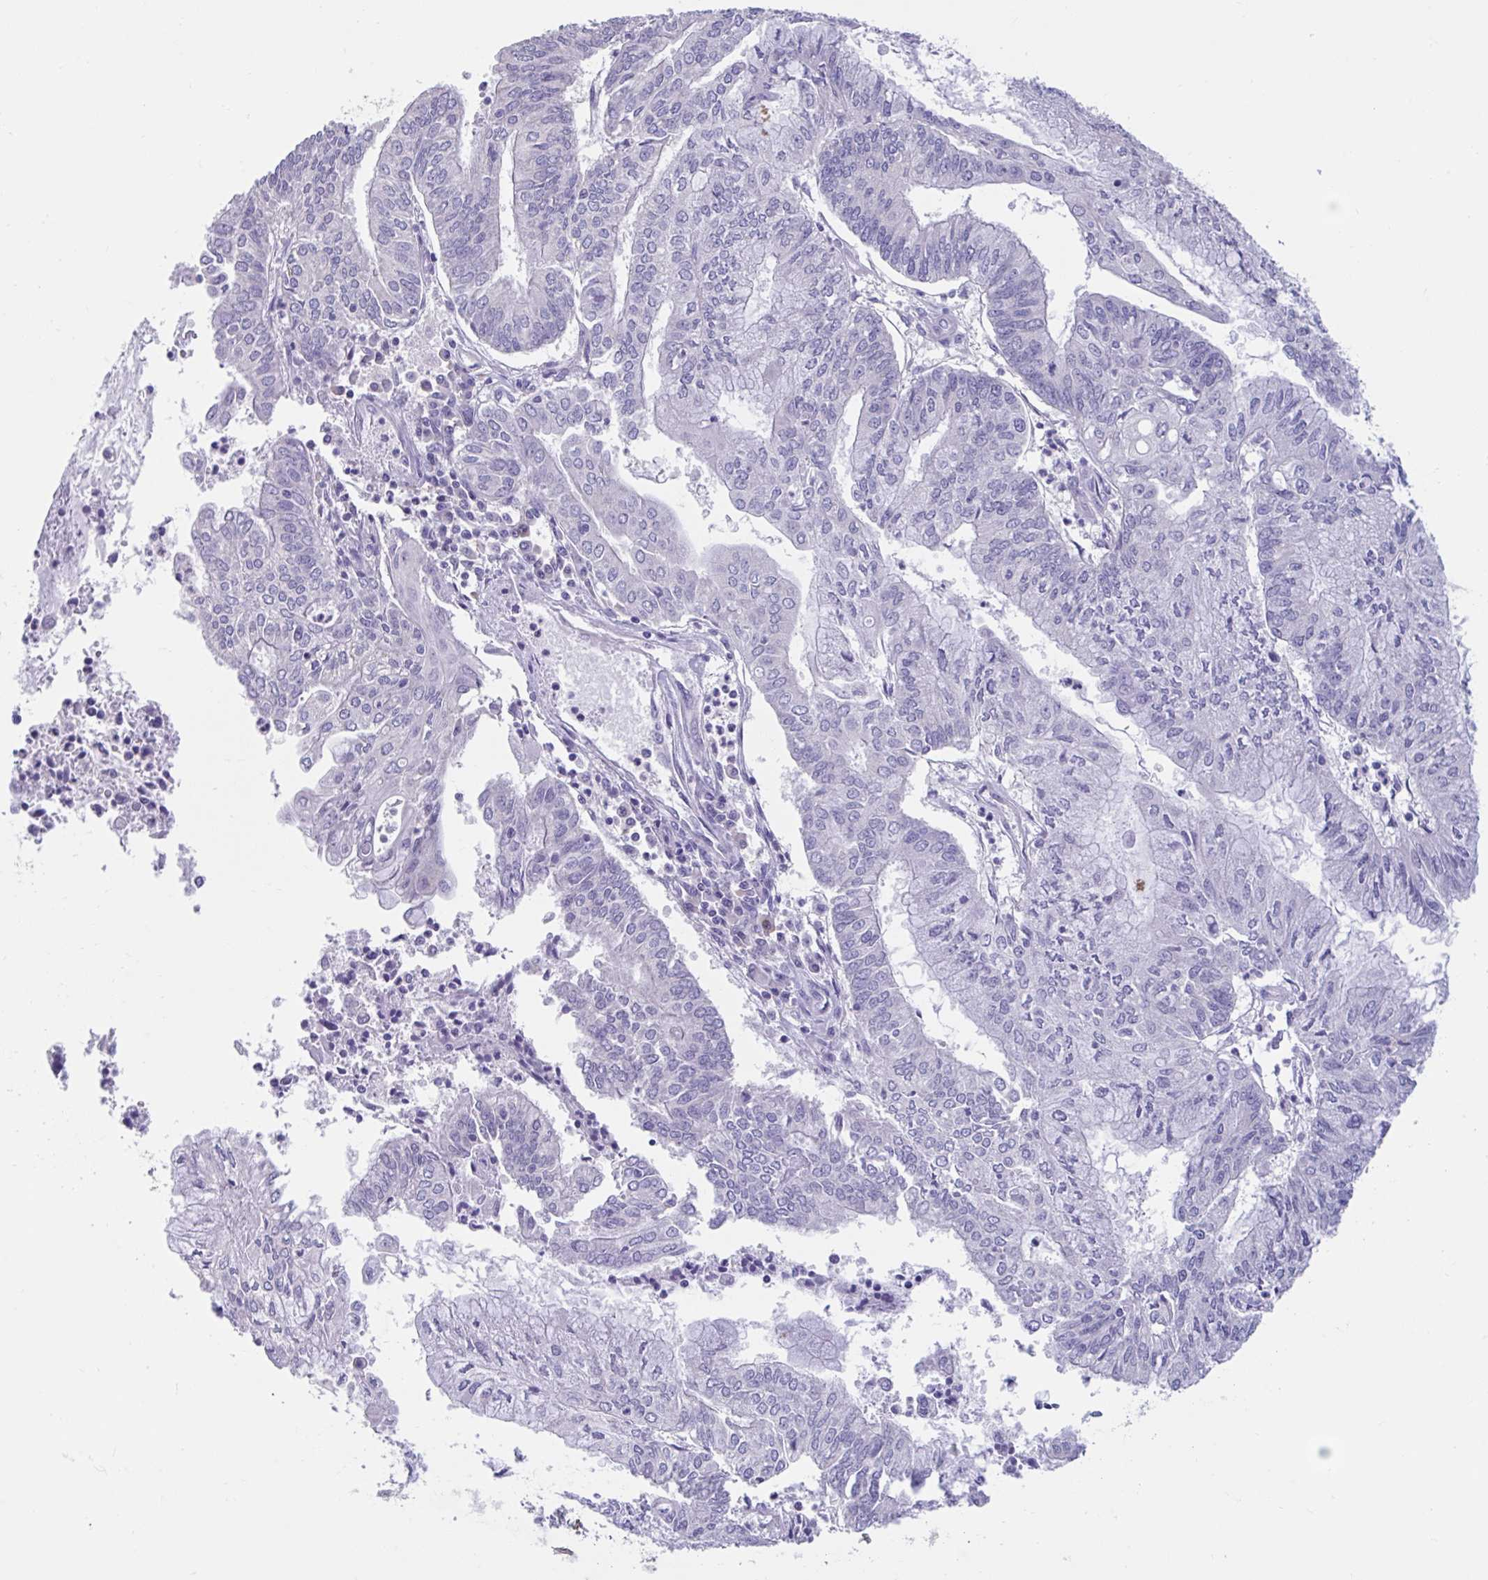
{"staining": {"intensity": "negative", "quantity": "none", "location": "none"}, "tissue": "endometrial cancer", "cell_type": "Tumor cells", "image_type": "cancer", "snomed": [{"axis": "morphology", "description": "Adenocarcinoma, NOS"}, {"axis": "topography", "description": "Endometrium"}], "caption": "This is an immunohistochemistry (IHC) histopathology image of endometrial adenocarcinoma. There is no expression in tumor cells.", "gene": "GPR162", "patient": {"sex": "female", "age": 61}}